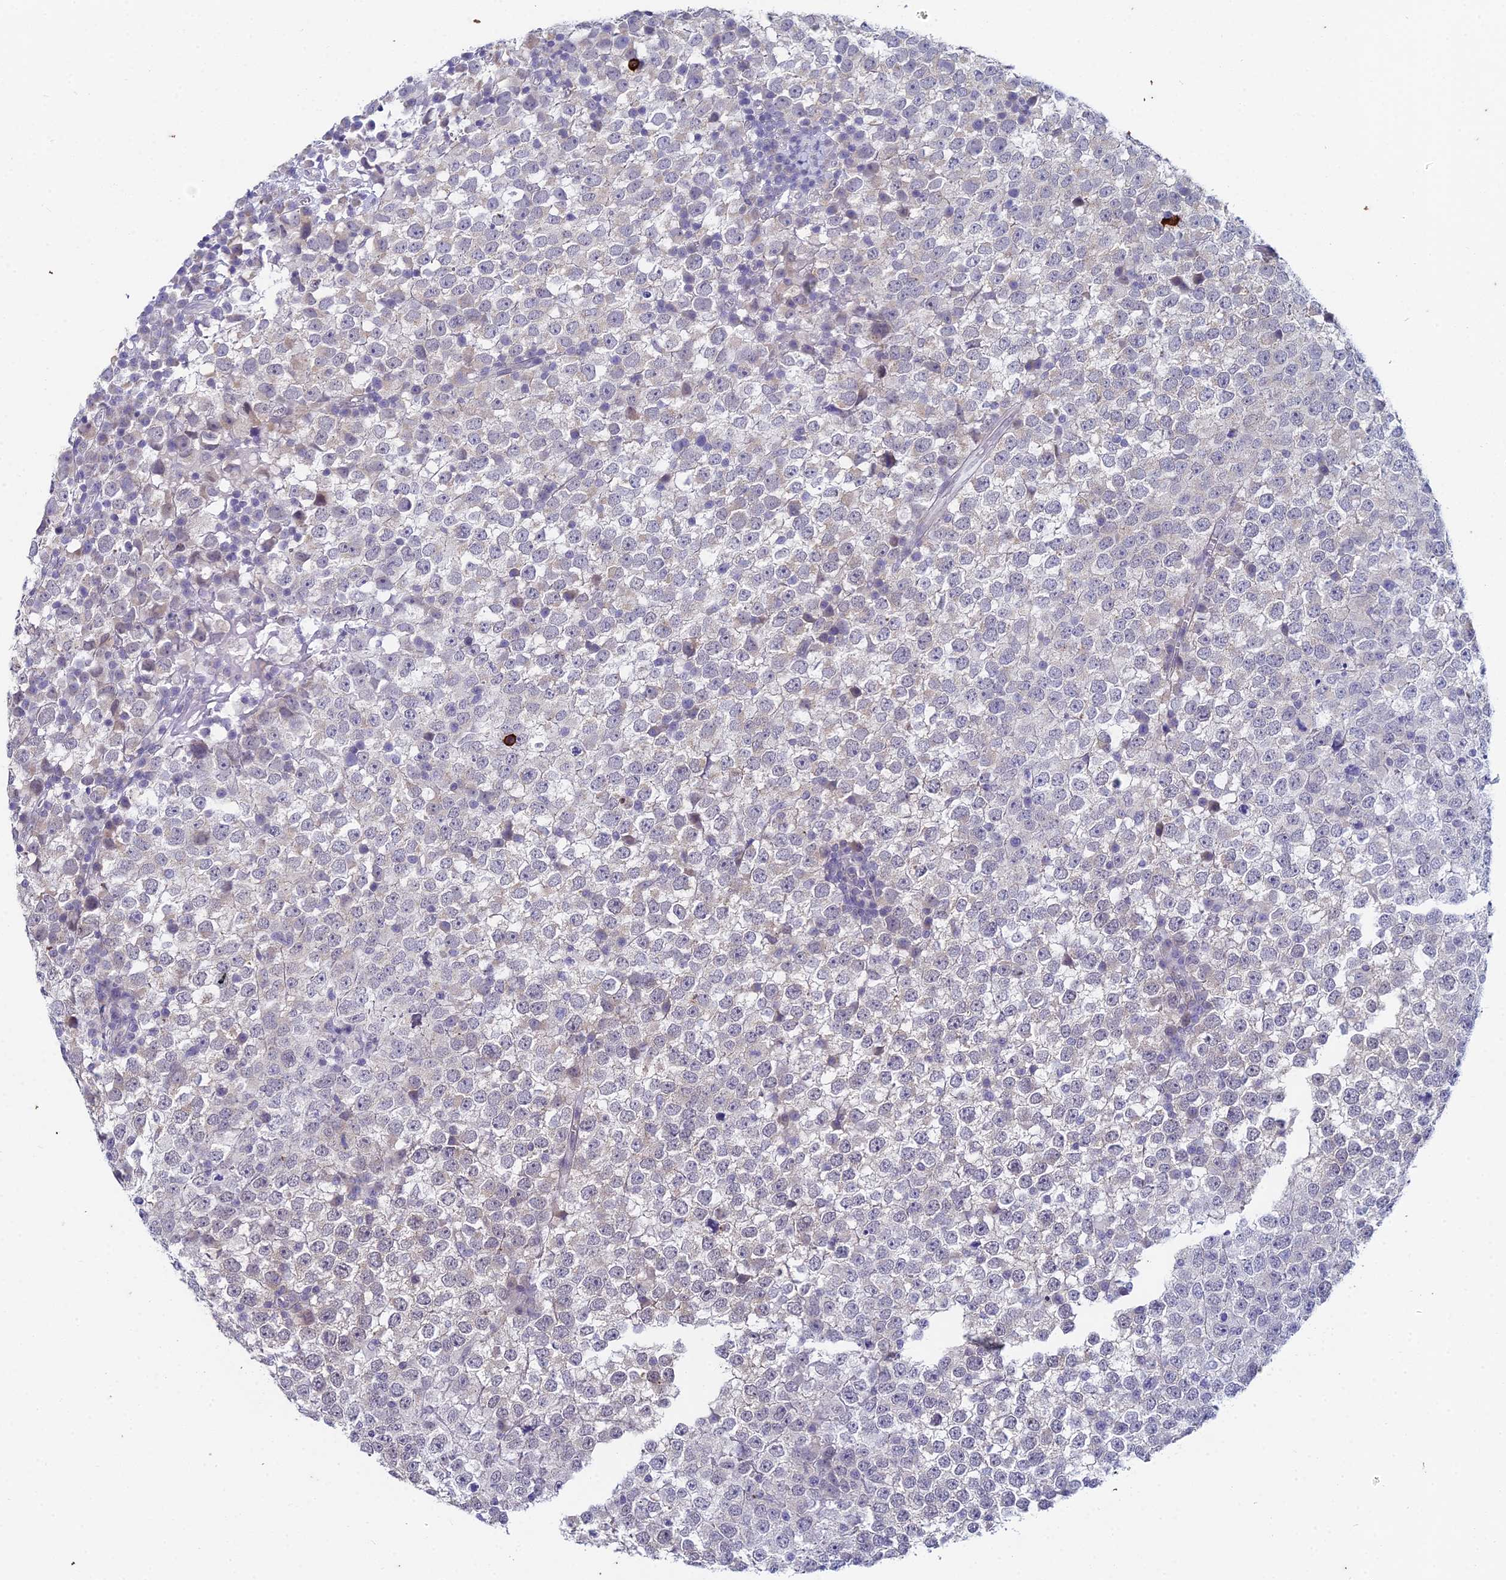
{"staining": {"intensity": "negative", "quantity": "none", "location": "none"}, "tissue": "testis cancer", "cell_type": "Tumor cells", "image_type": "cancer", "snomed": [{"axis": "morphology", "description": "Seminoma, NOS"}, {"axis": "topography", "description": "Testis"}], "caption": "Tumor cells show no significant expression in testis seminoma.", "gene": "EEF2KMT", "patient": {"sex": "male", "age": 65}}